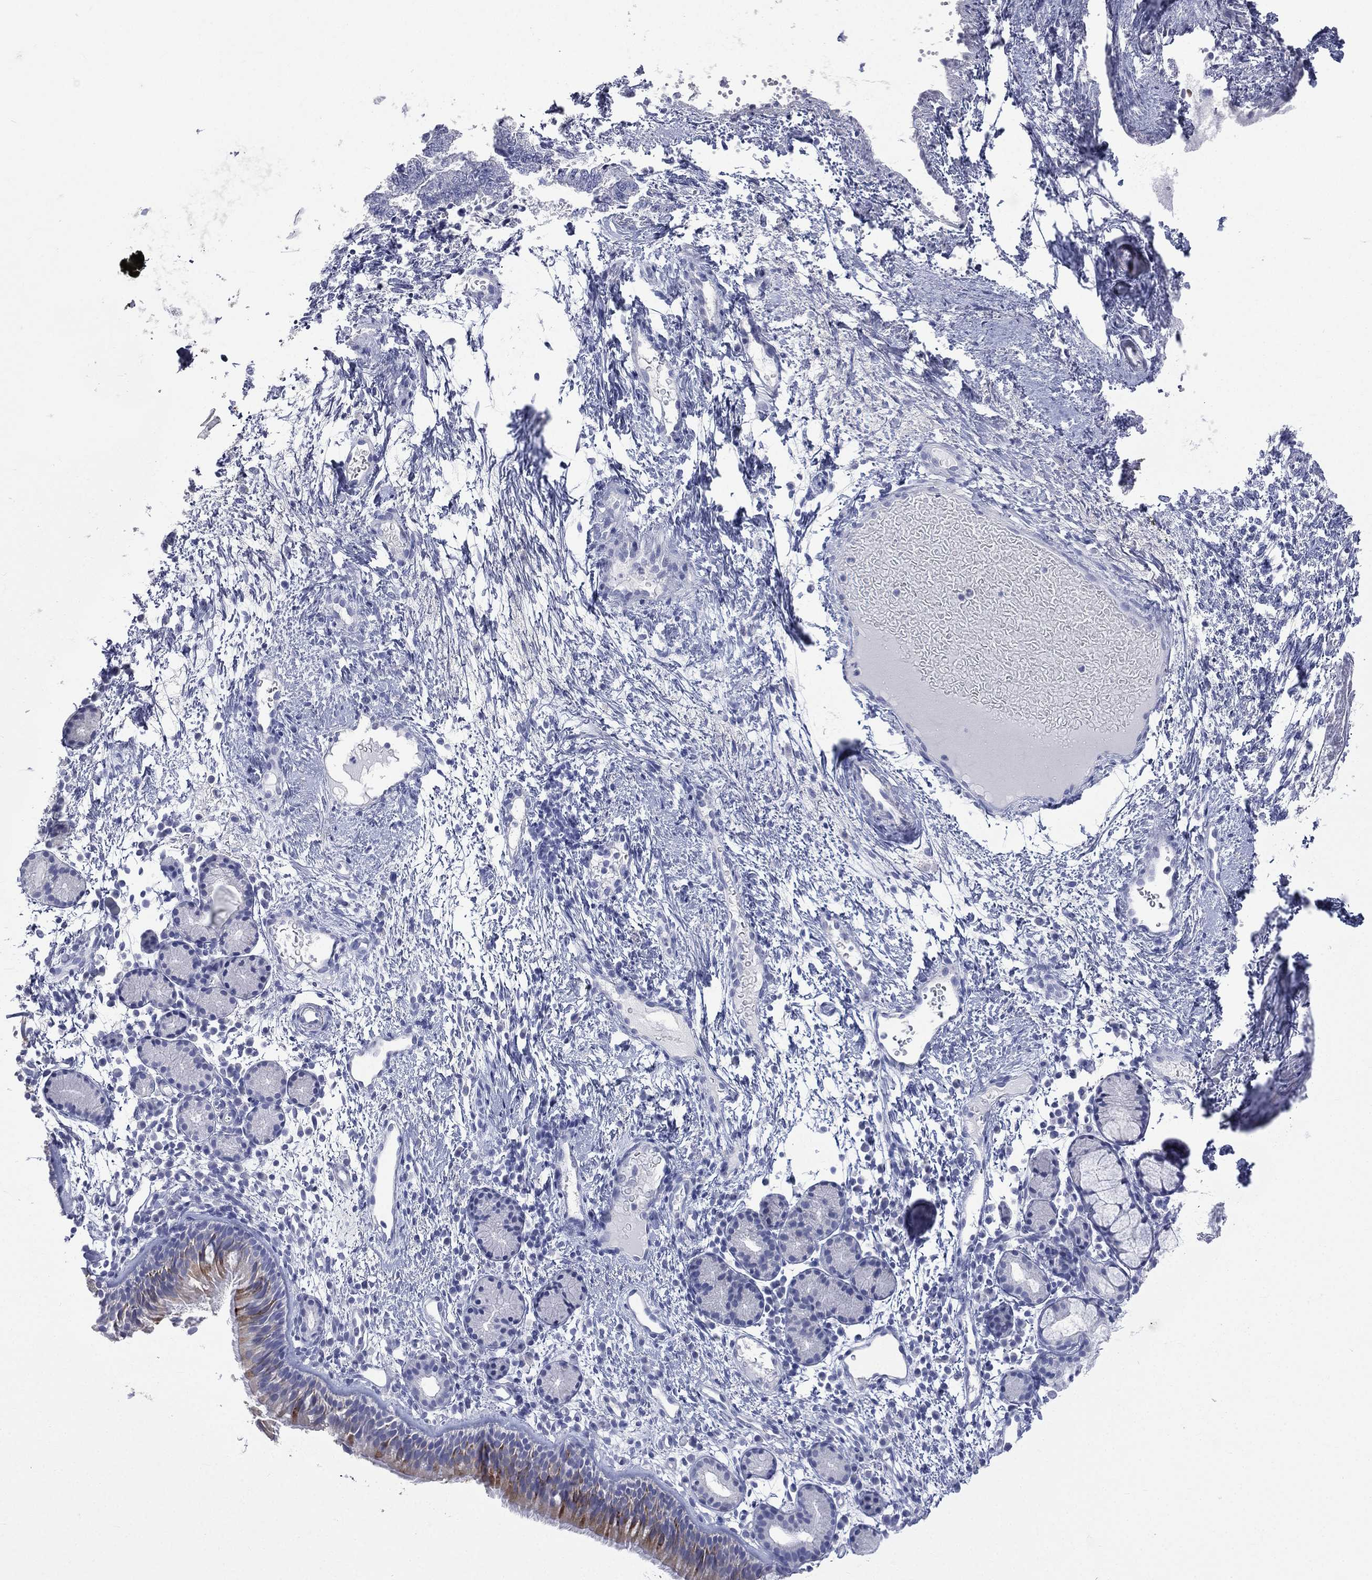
{"staining": {"intensity": "moderate", "quantity": "<25%", "location": "cytoplasmic/membranous"}, "tissue": "nasopharynx", "cell_type": "Respiratory epithelial cells", "image_type": "normal", "snomed": [{"axis": "morphology", "description": "Normal tissue, NOS"}, {"axis": "morphology", "description": "Inflammation, NOS"}, {"axis": "topography", "description": "Nasopharynx"}], "caption": "IHC photomicrograph of normal nasopharynx: human nasopharynx stained using immunohistochemistry displays low levels of moderate protein expression localized specifically in the cytoplasmic/membranous of respiratory epithelial cells, appearing as a cytoplasmic/membranous brown color.", "gene": "CES2", "patient": {"sex": "female", "age": 55}}